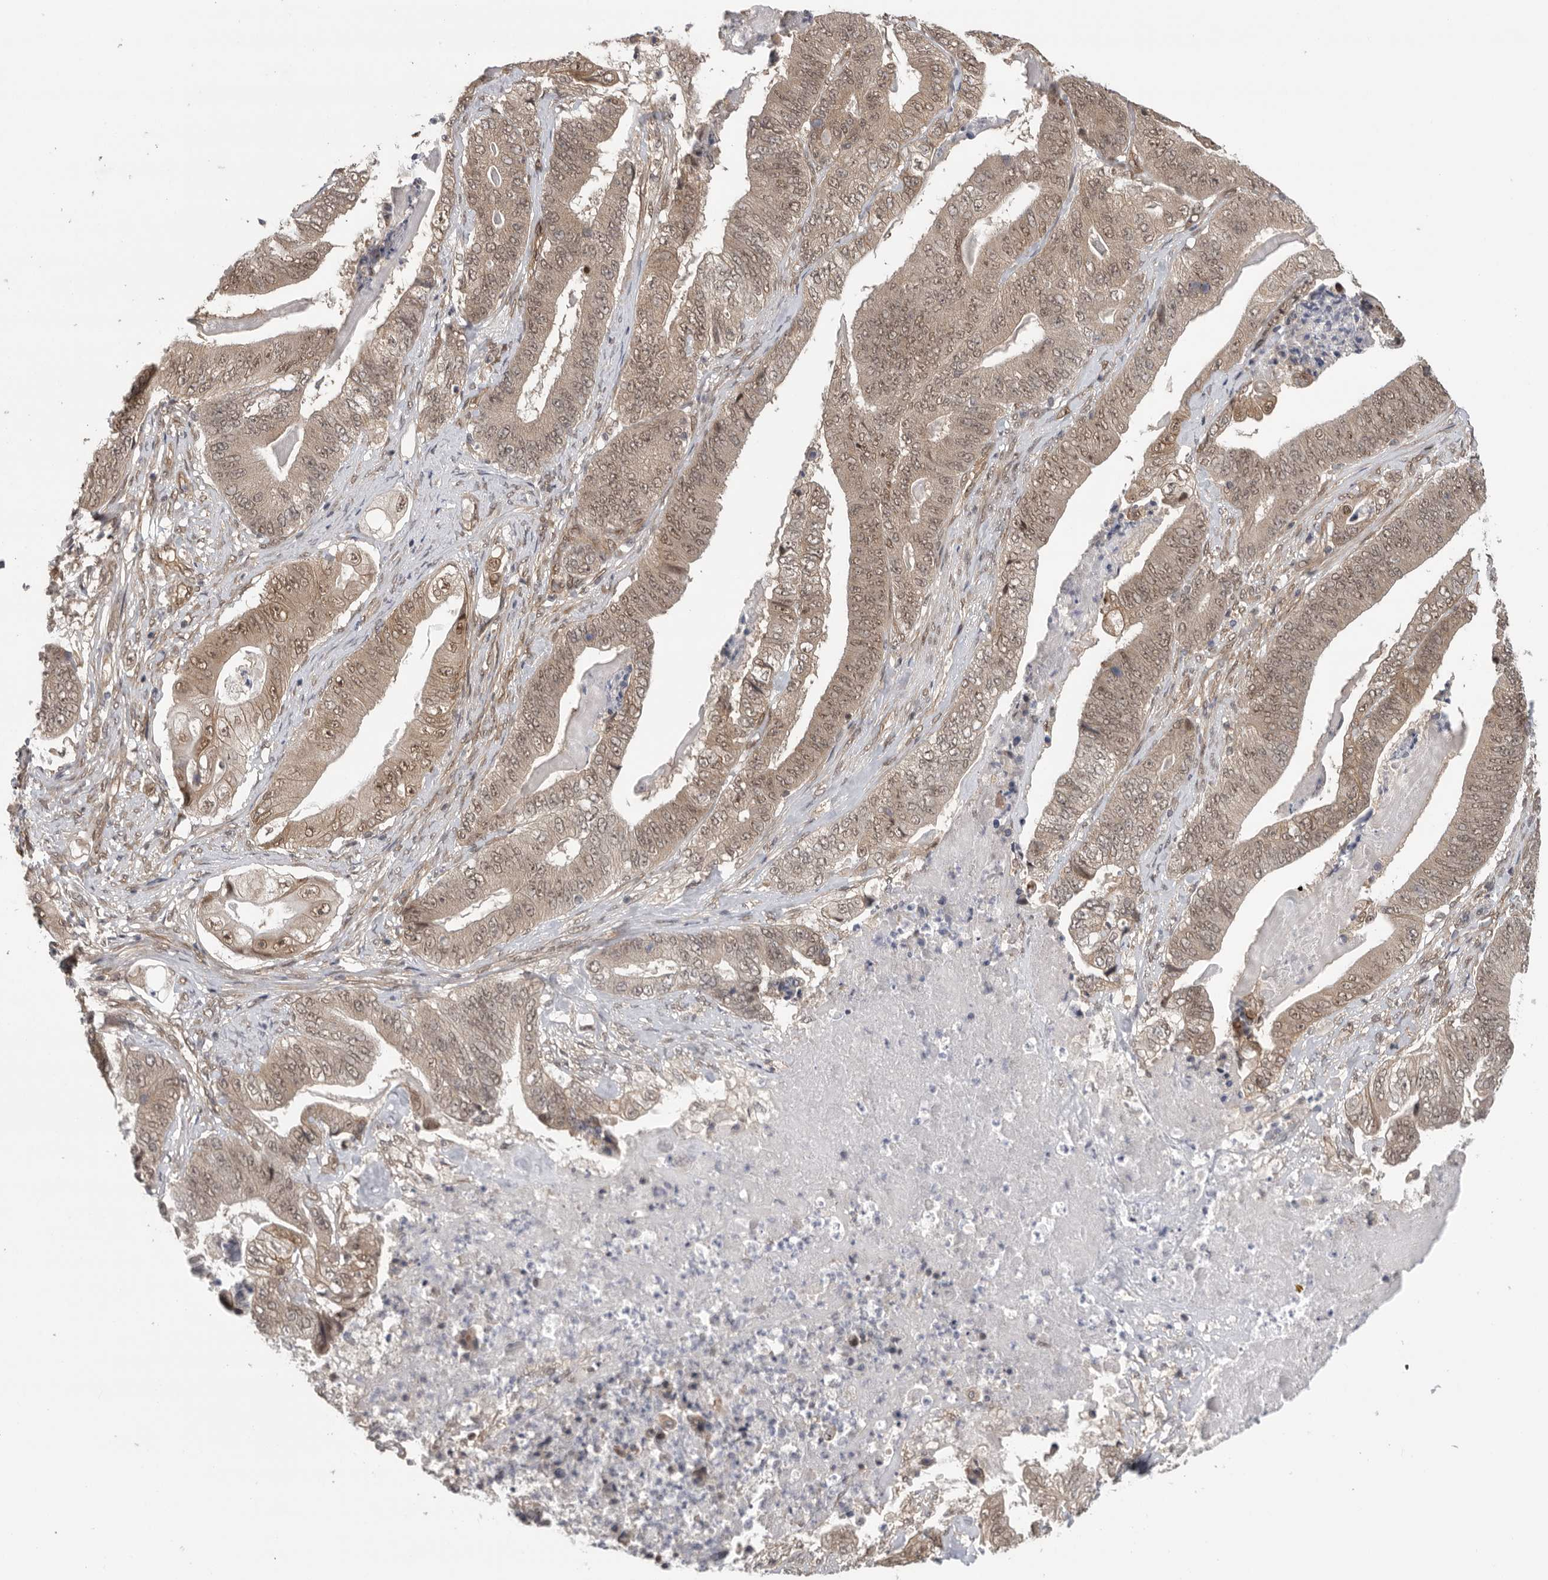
{"staining": {"intensity": "moderate", "quantity": ">75%", "location": "cytoplasmic/membranous,nuclear"}, "tissue": "stomach cancer", "cell_type": "Tumor cells", "image_type": "cancer", "snomed": [{"axis": "morphology", "description": "Adenocarcinoma, NOS"}, {"axis": "topography", "description": "Stomach"}], "caption": "Moderate cytoplasmic/membranous and nuclear positivity is seen in approximately >75% of tumor cells in adenocarcinoma (stomach).", "gene": "VPS50", "patient": {"sex": "female", "age": 73}}